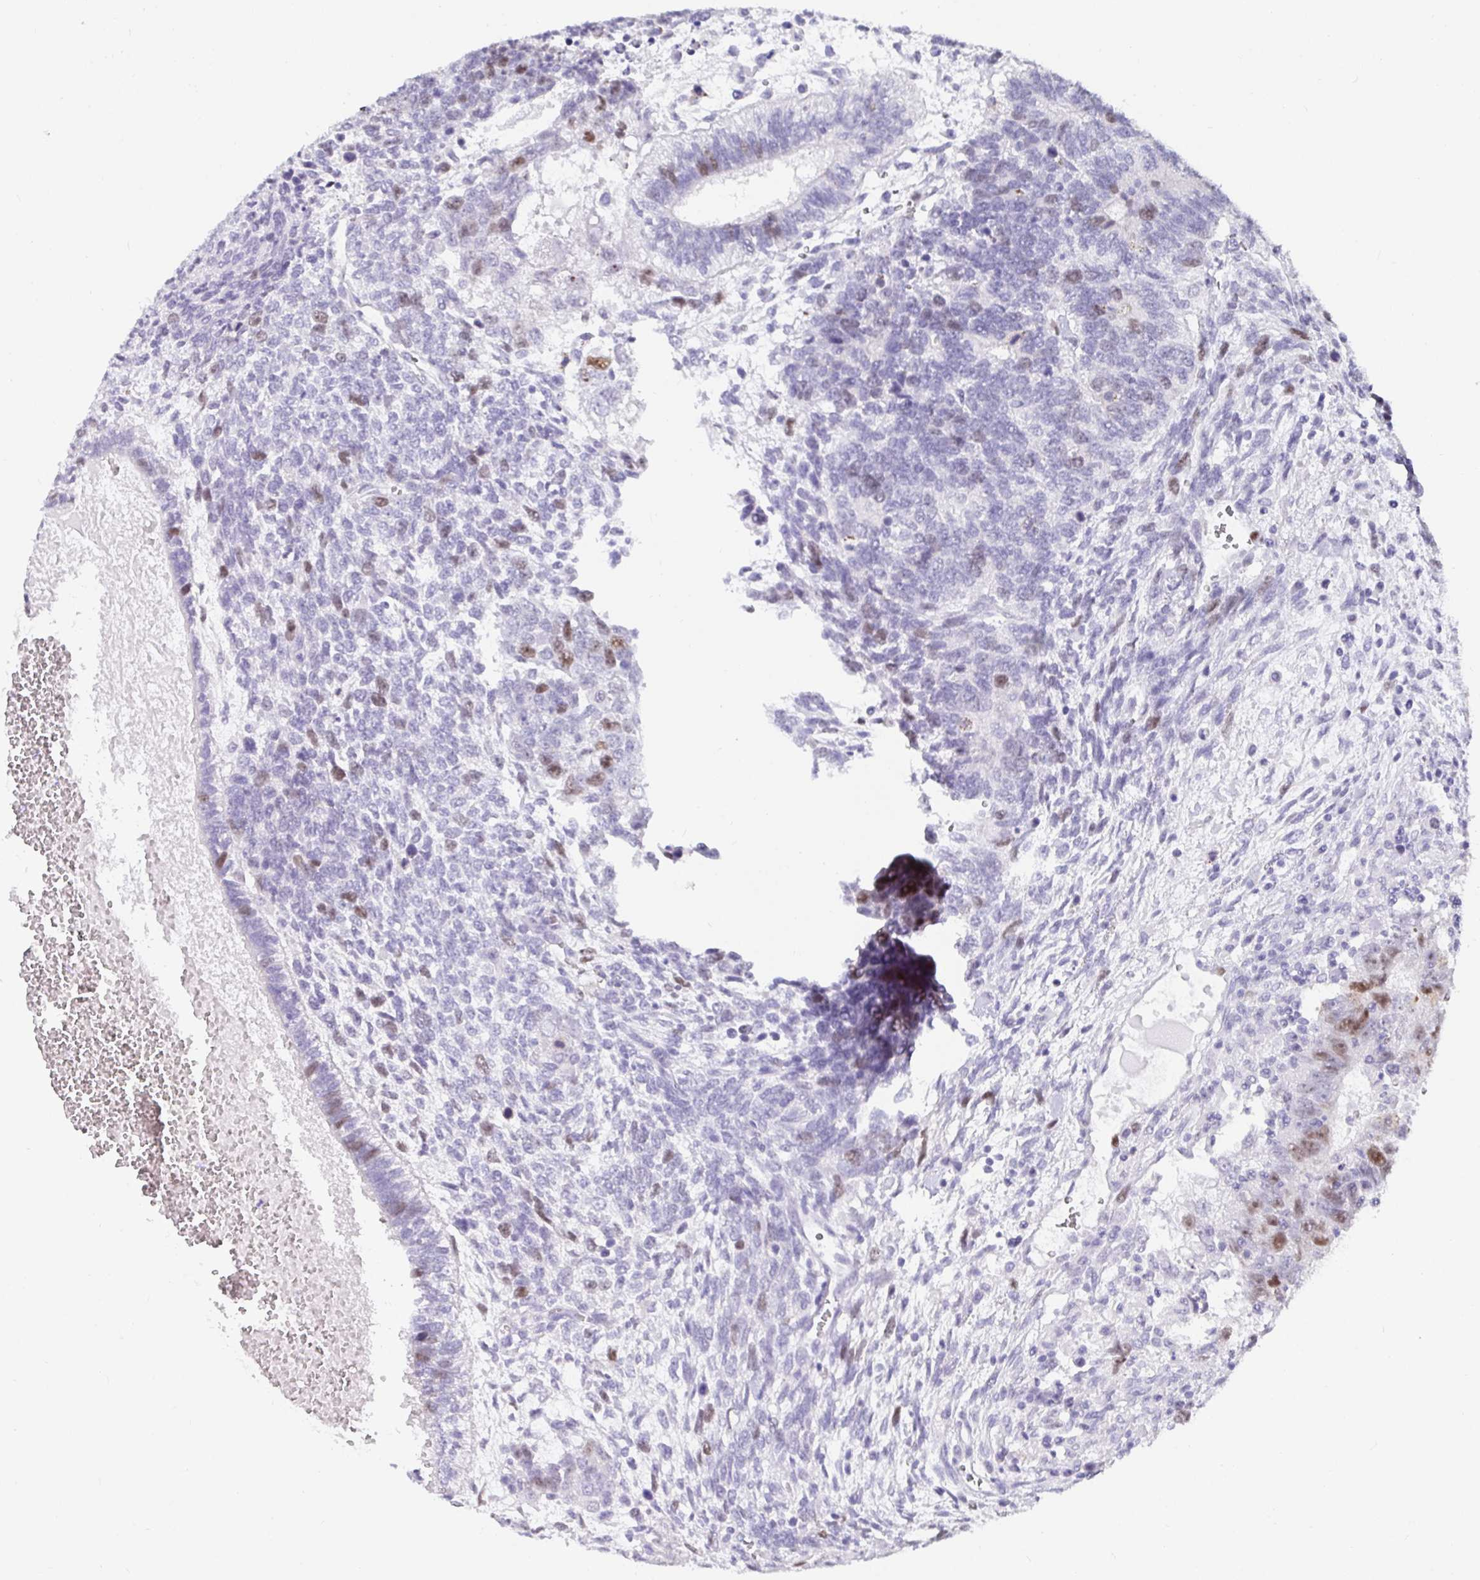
{"staining": {"intensity": "moderate", "quantity": "<25%", "location": "nuclear"}, "tissue": "testis cancer", "cell_type": "Tumor cells", "image_type": "cancer", "snomed": [{"axis": "morphology", "description": "Normal tissue, NOS"}, {"axis": "morphology", "description": "Carcinoma, Embryonal, NOS"}, {"axis": "topography", "description": "Testis"}, {"axis": "topography", "description": "Epididymis"}], "caption": "DAB immunohistochemical staining of human embryonal carcinoma (testis) reveals moderate nuclear protein staining in about <25% of tumor cells. The staining is performed using DAB brown chromogen to label protein expression. The nuclei are counter-stained blue using hematoxylin.", "gene": "ANLN", "patient": {"sex": "male", "age": 23}}